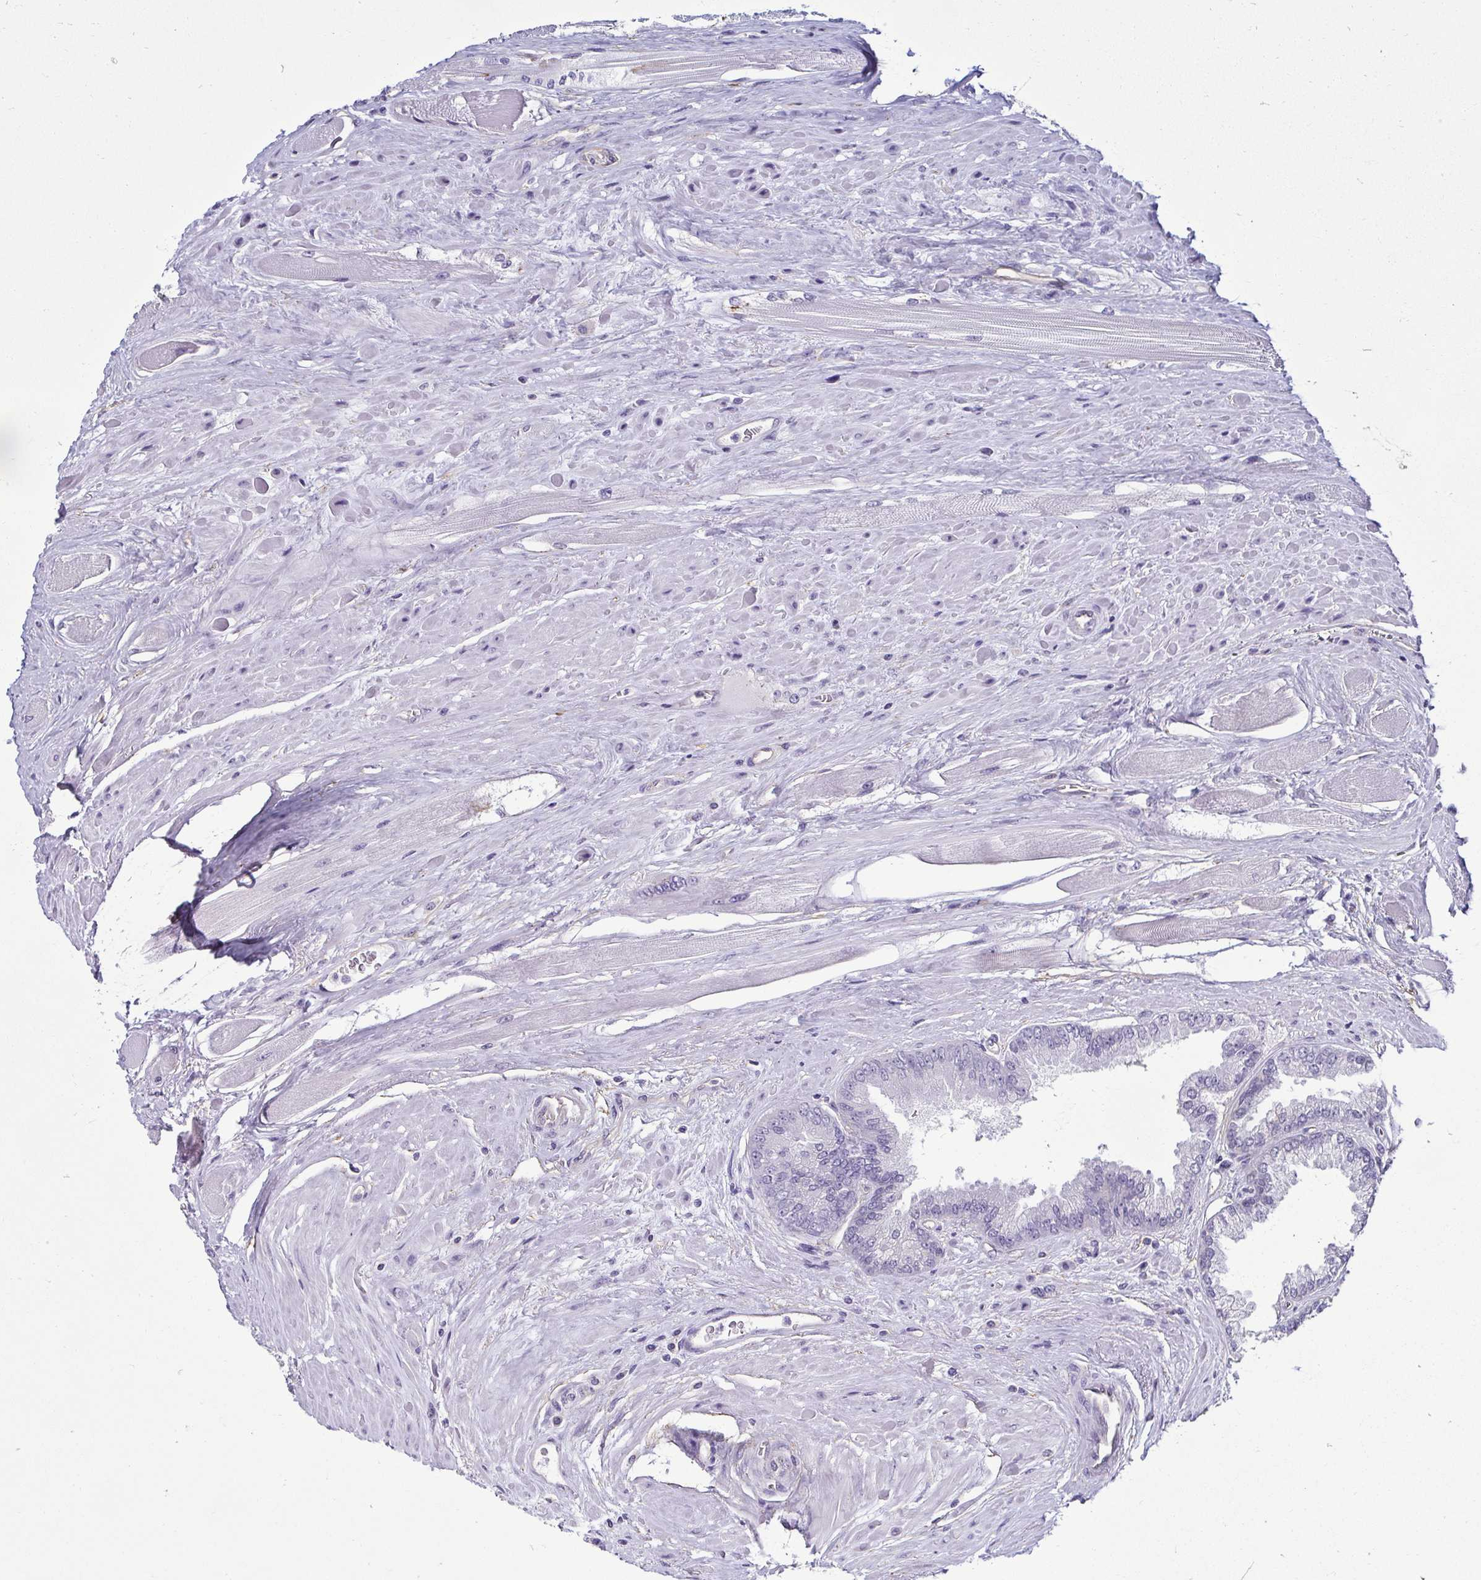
{"staining": {"intensity": "negative", "quantity": "none", "location": "none"}, "tissue": "prostate cancer", "cell_type": "Tumor cells", "image_type": "cancer", "snomed": [{"axis": "morphology", "description": "Adenocarcinoma, Low grade"}, {"axis": "topography", "description": "Prostate"}], "caption": "Tumor cells are negative for protein expression in human prostate low-grade adenocarcinoma.", "gene": "CASP14", "patient": {"sex": "male", "age": 67}}